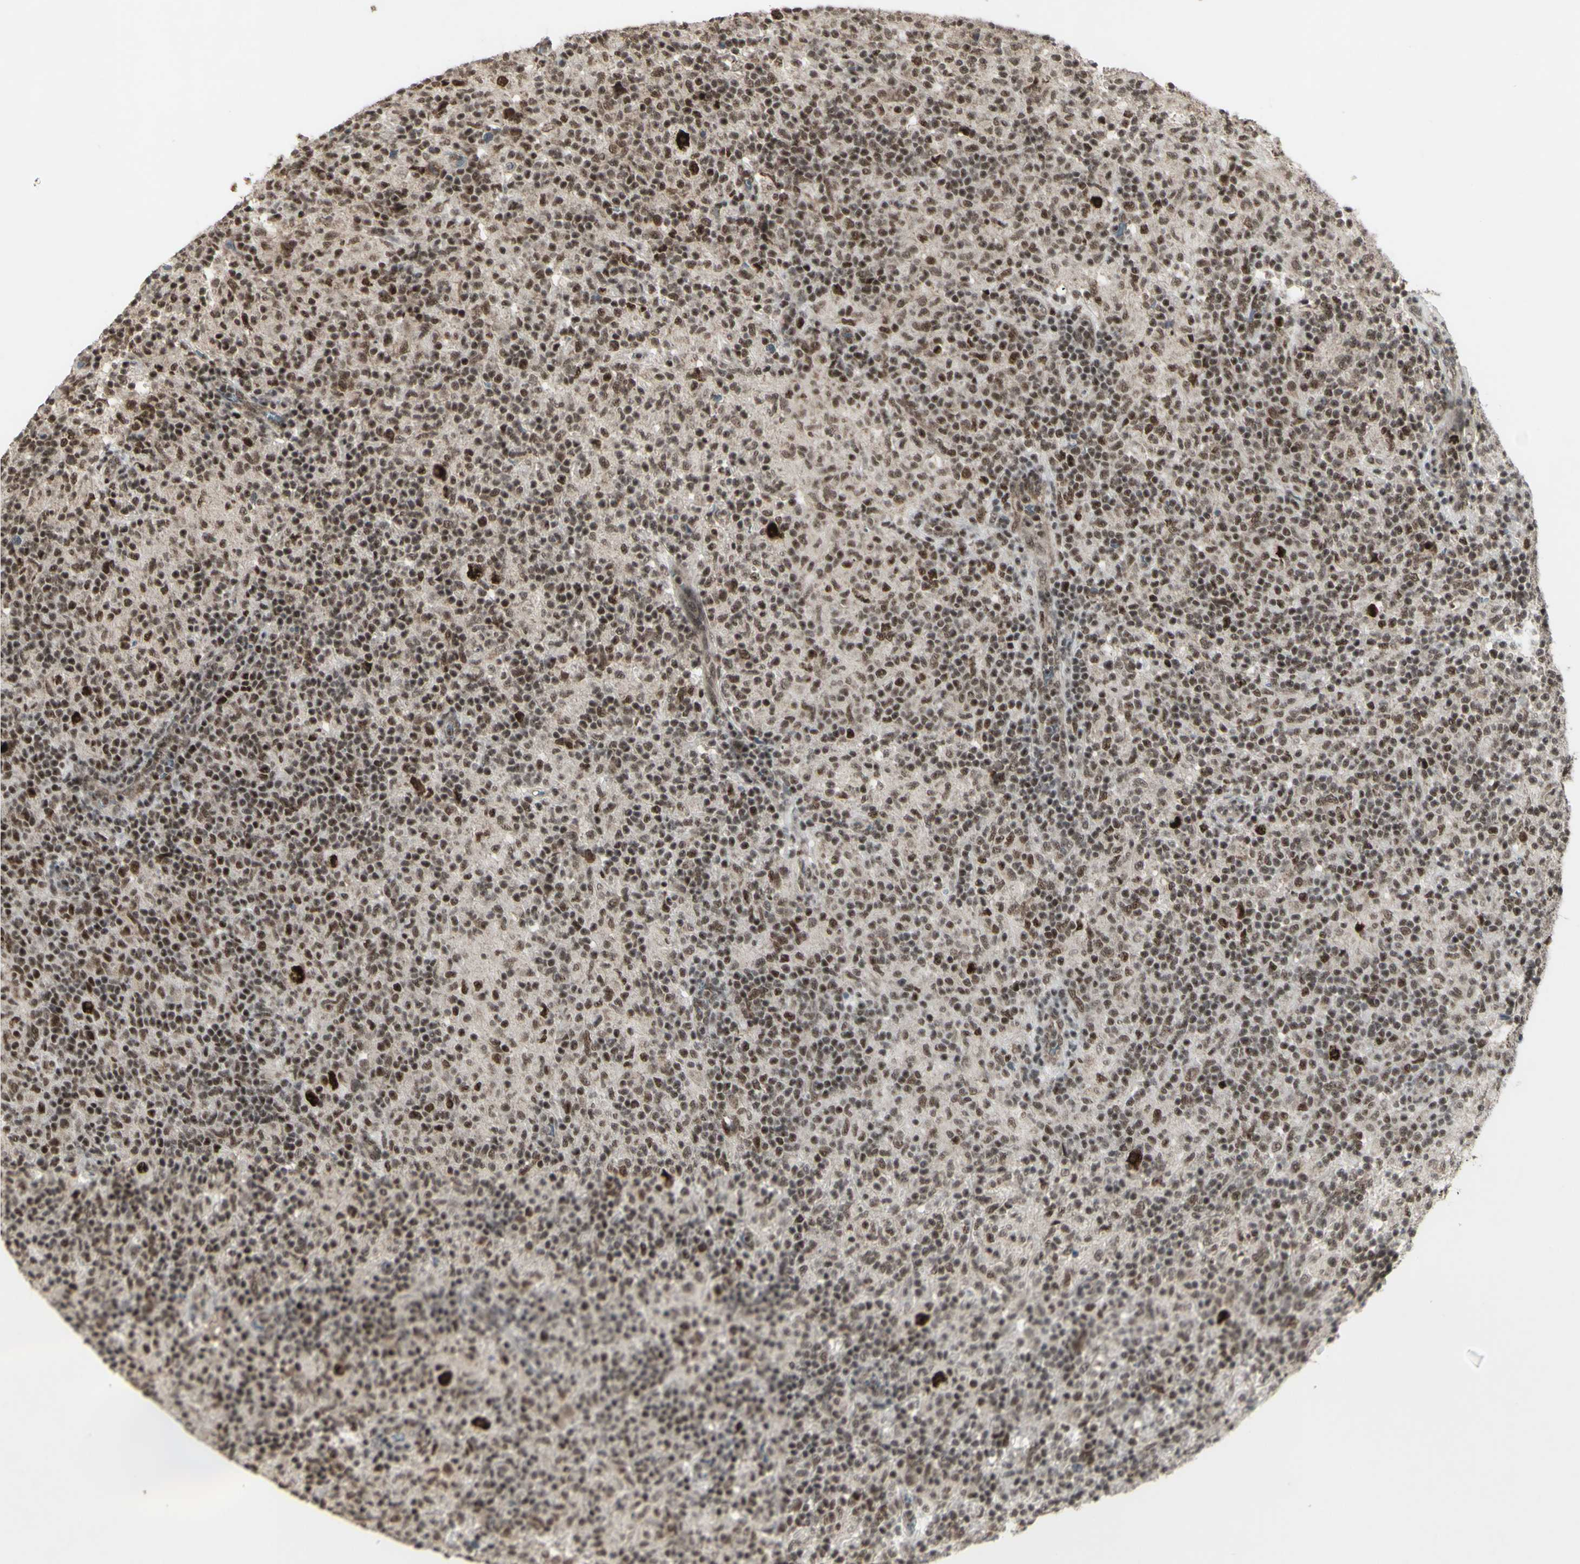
{"staining": {"intensity": "strong", "quantity": ">75%", "location": "nuclear"}, "tissue": "lymphoma", "cell_type": "Tumor cells", "image_type": "cancer", "snomed": [{"axis": "morphology", "description": "Hodgkin's disease, NOS"}, {"axis": "topography", "description": "Lymph node"}], "caption": "Protein staining of Hodgkin's disease tissue reveals strong nuclear expression in about >75% of tumor cells. (brown staining indicates protein expression, while blue staining denotes nuclei).", "gene": "CCNT1", "patient": {"sex": "male", "age": 70}}